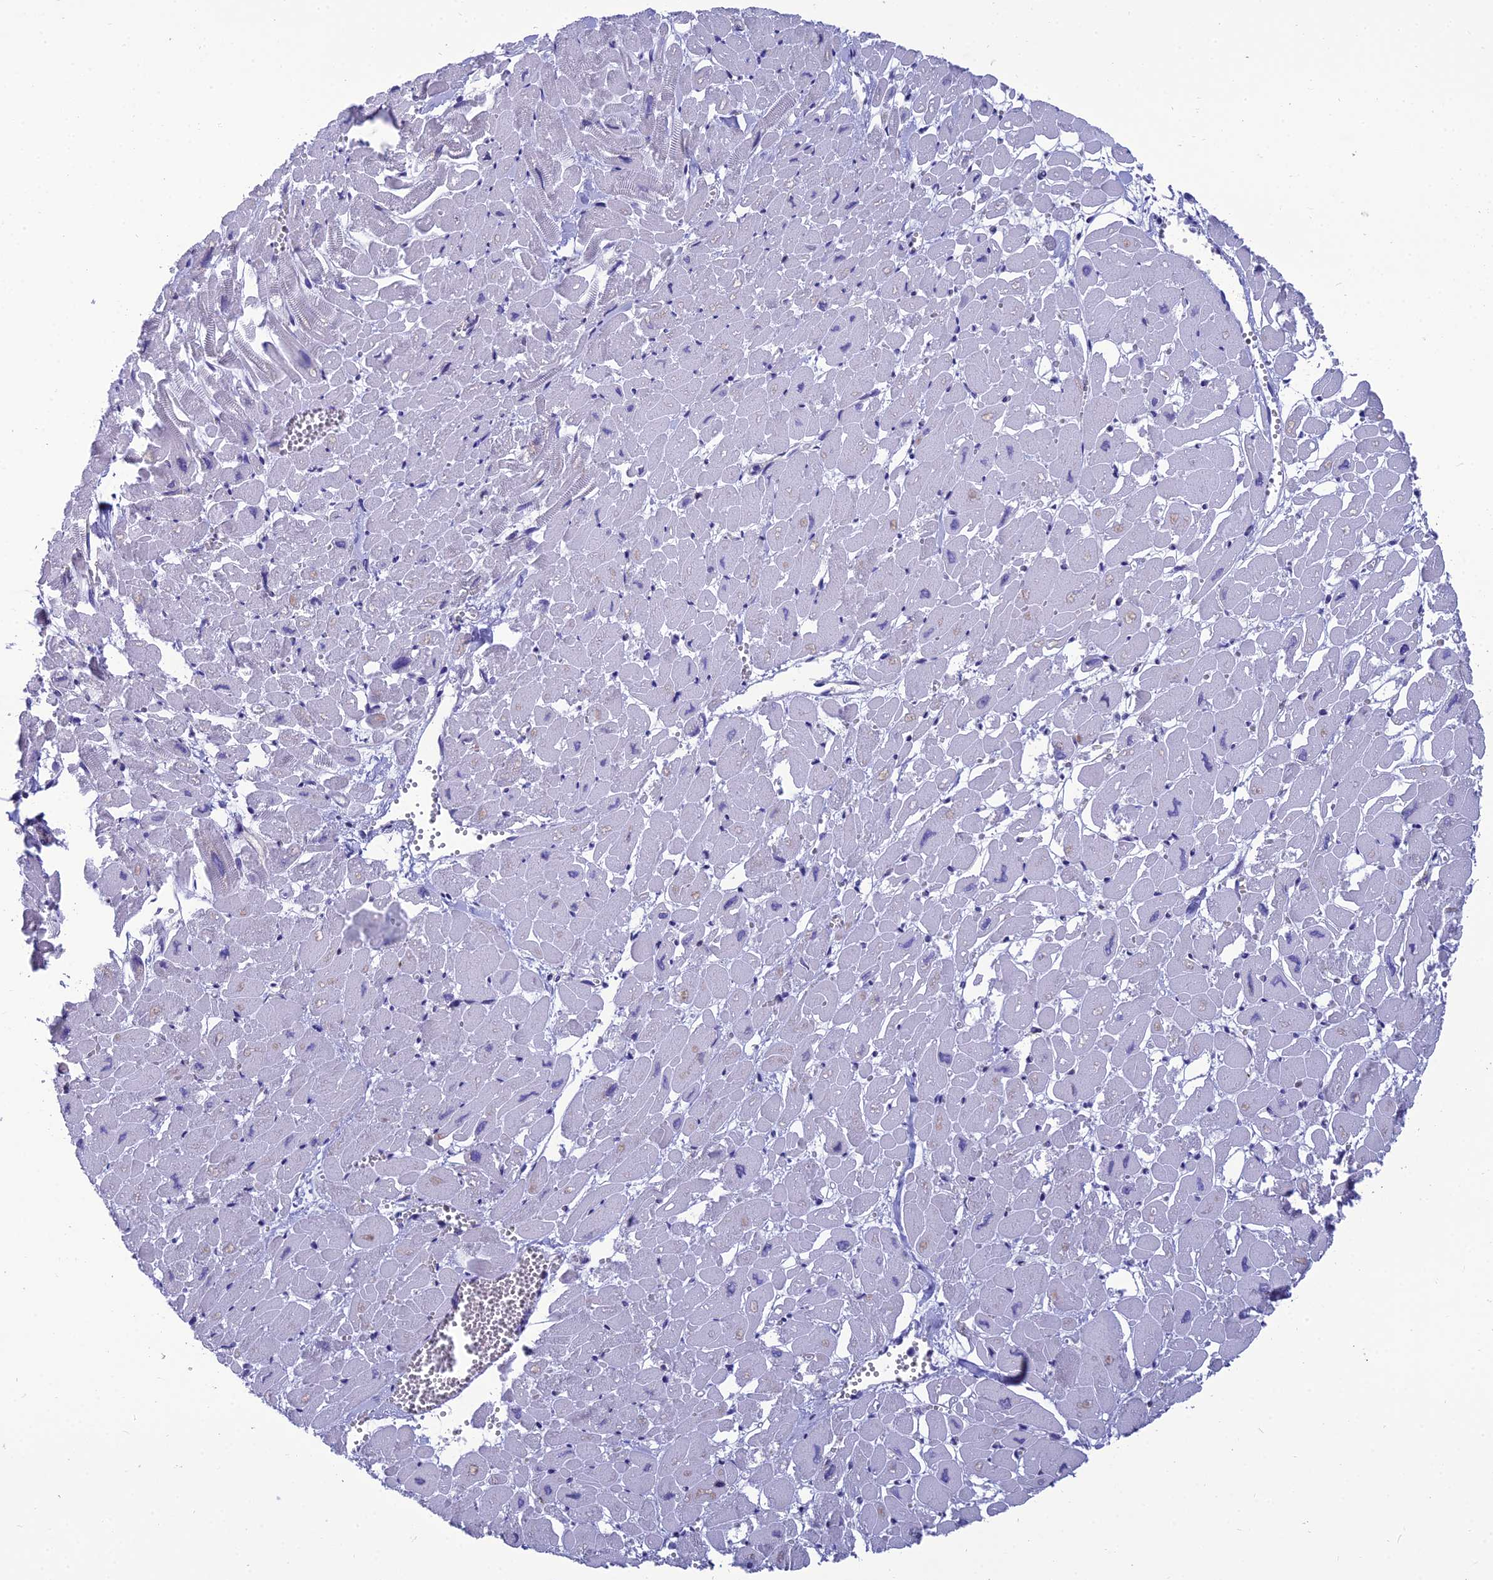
{"staining": {"intensity": "negative", "quantity": "none", "location": "none"}, "tissue": "heart muscle", "cell_type": "Cardiomyocytes", "image_type": "normal", "snomed": [{"axis": "morphology", "description": "Normal tissue, NOS"}, {"axis": "topography", "description": "Heart"}], "caption": "Immunohistochemistry (IHC) of normal human heart muscle exhibits no expression in cardiomyocytes.", "gene": "PPP1R18", "patient": {"sex": "male", "age": 54}}